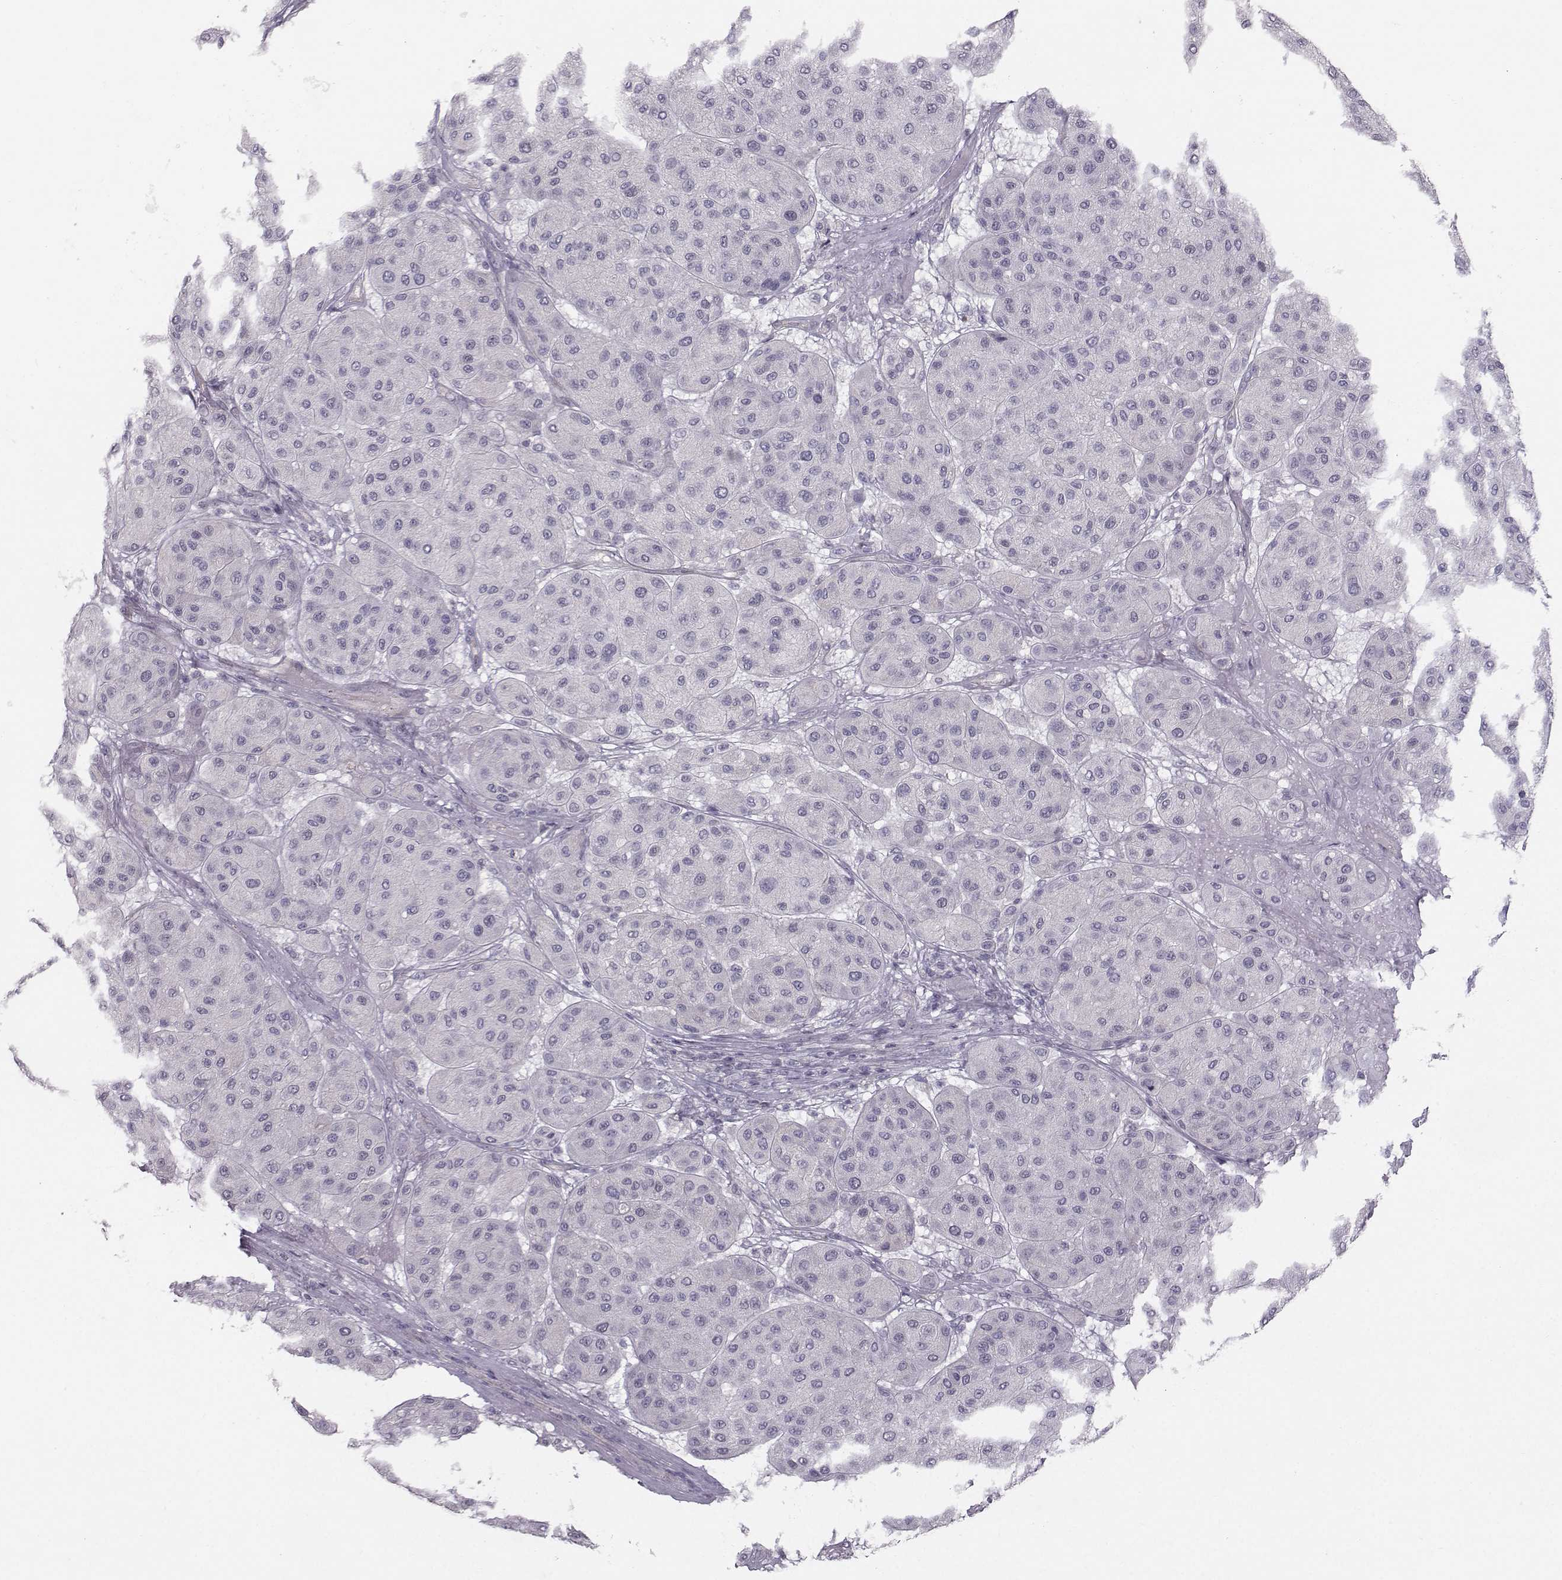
{"staining": {"intensity": "negative", "quantity": "none", "location": "none"}, "tissue": "melanoma", "cell_type": "Tumor cells", "image_type": "cancer", "snomed": [{"axis": "morphology", "description": "Malignant melanoma, Metastatic site"}, {"axis": "topography", "description": "Smooth muscle"}], "caption": "This is an immunohistochemistry (IHC) image of melanoma. There is no positivity in tumor cells.", "gene": "MAST1", "patient": {"sex": "male", "age": 41}}